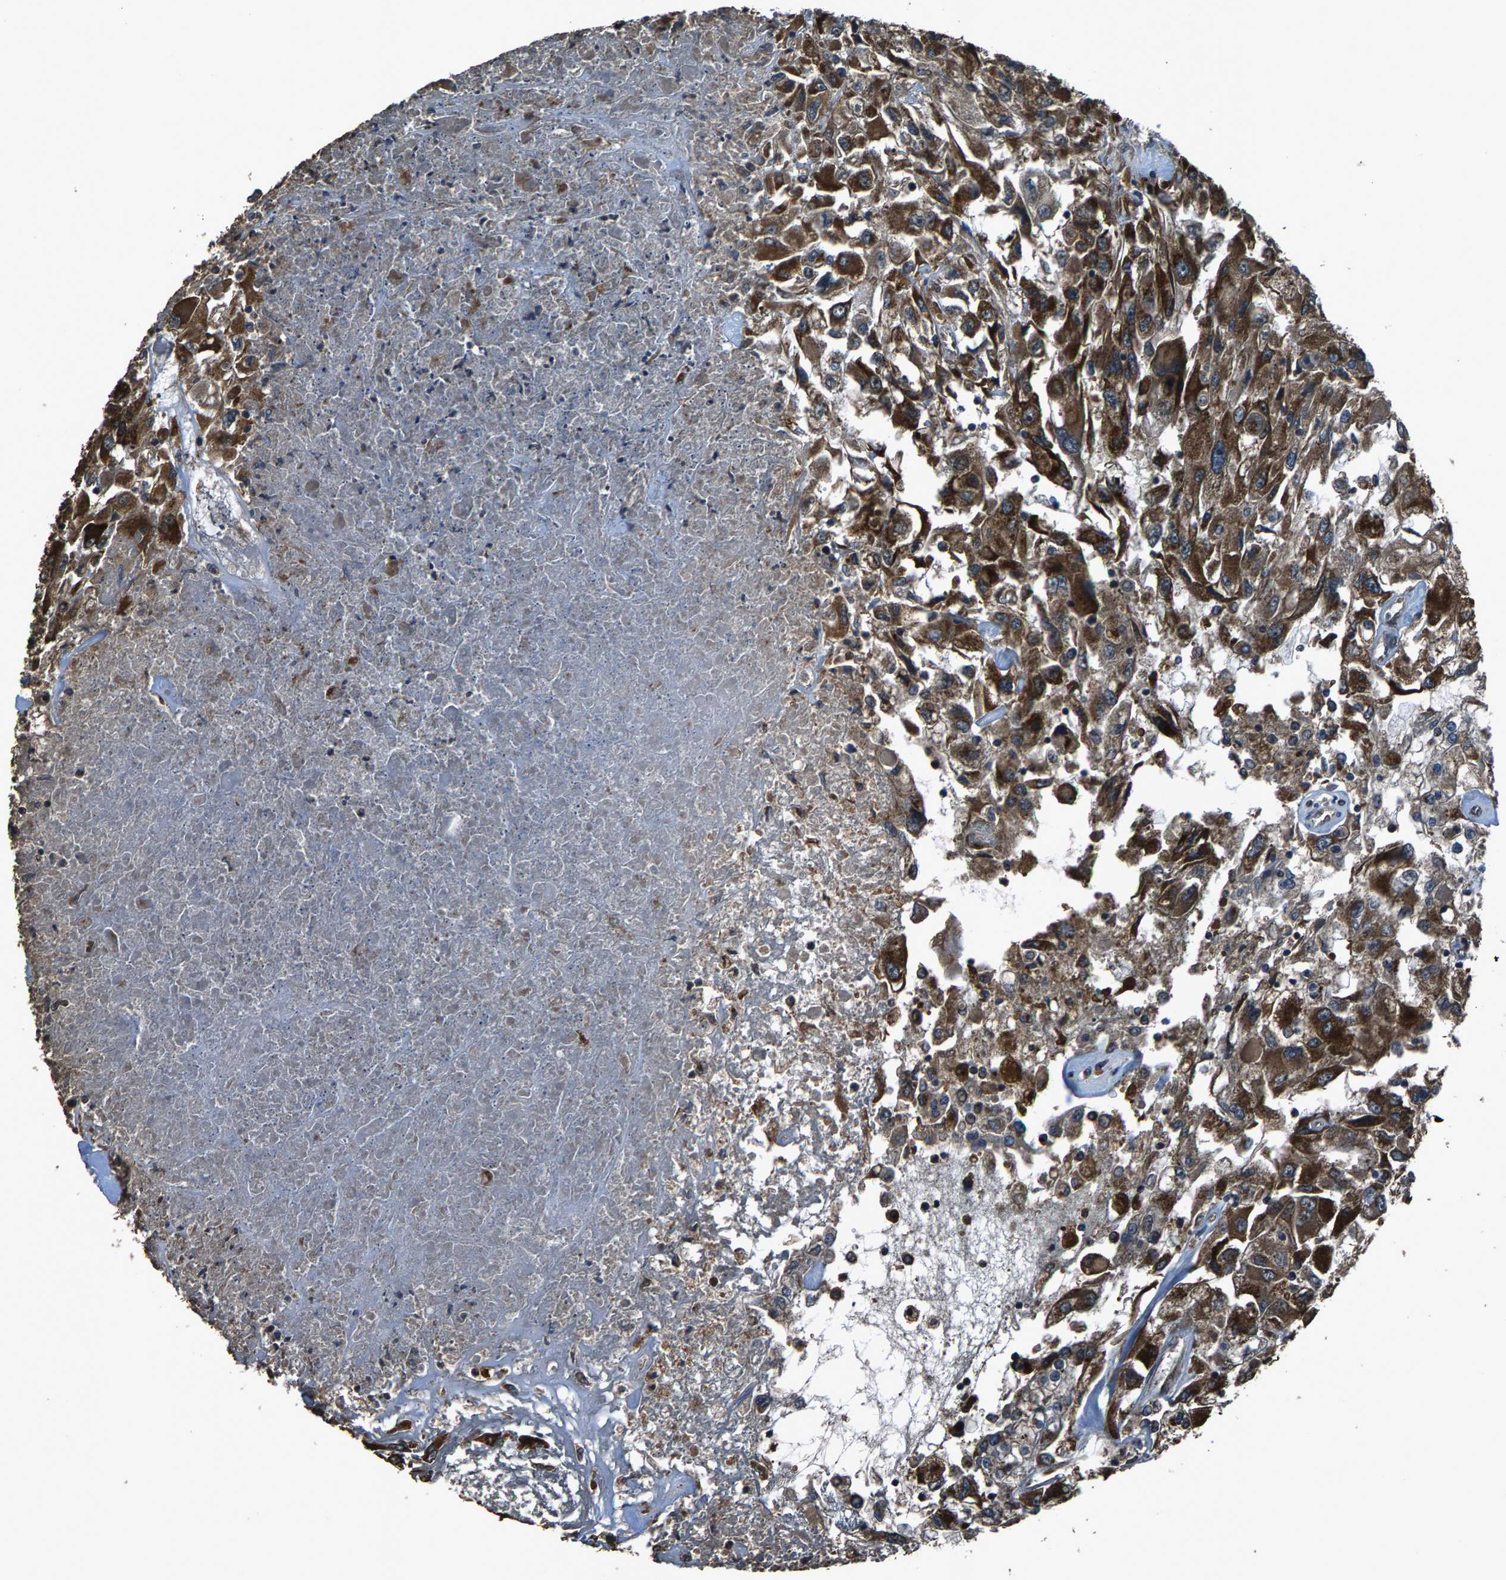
{"staining": {"intensity": "strong", "quantity": "25%-75%", "location": "cytoplasmic/membranous"}, "tissue": "renal cancer", "cell_type": "Tumor cells", "image_type": "cancer", "snomed": [{"axis": "morphology", "description": "Adenocarcinoma, NOS"}, {"axis": "topography", "description": "Kidney"}], "caption": "Adenocarcinoma (renal) stained with a protein marker exhibits strong staining in tumor cells.", "gene": "SLC38A10", "patient": {"sex": "female", "age": 52}}